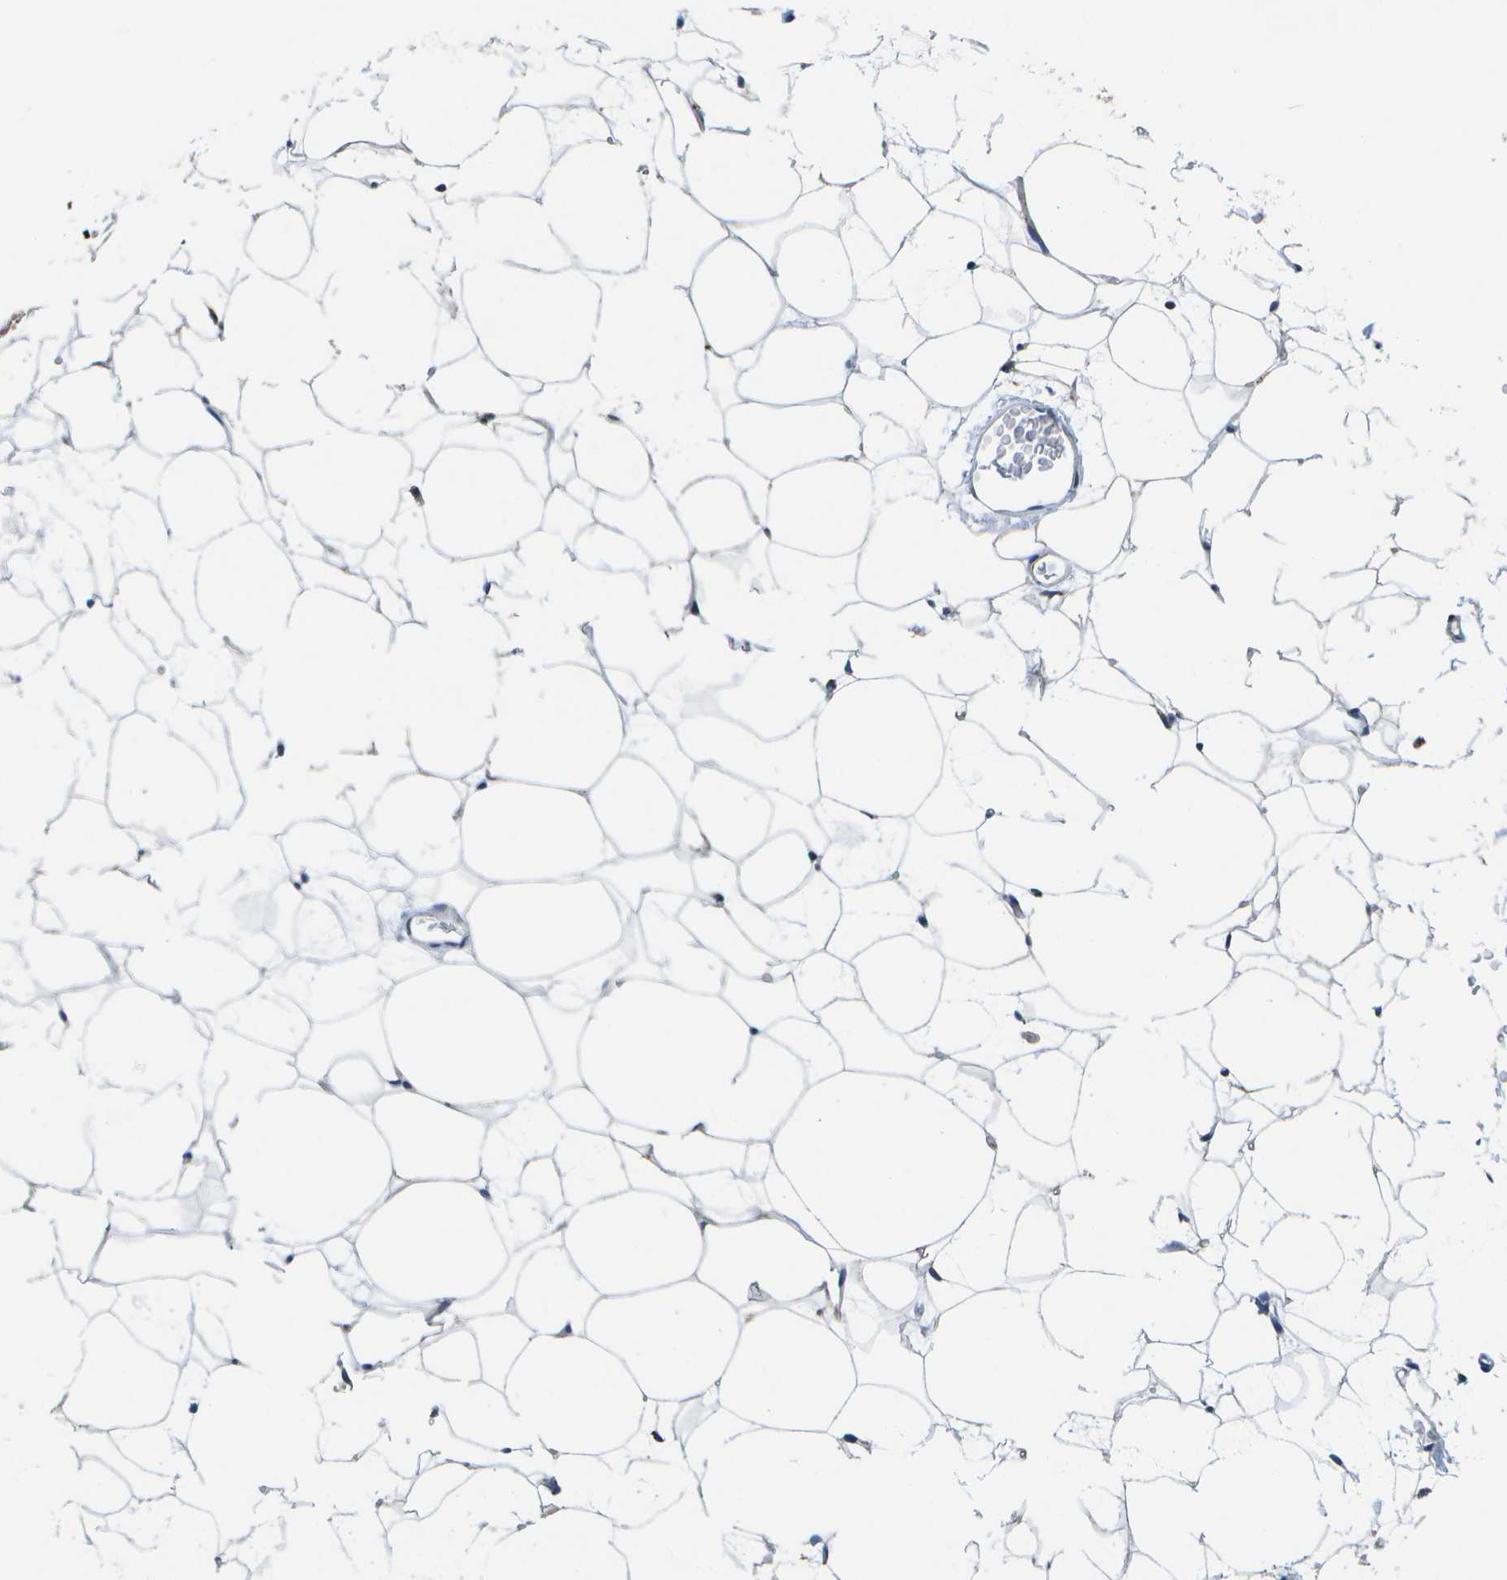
{"staining": {"intensity": "negative", "quantity": "none", "location": "none"}, "tissue": "adipose tissue", "cell_type": "Adipocytes", "image_type": "normal", "snomed": [{"axis": "morphology", "description": "Normal tissue, NOS"}, {"axis": "topography", "description": "Breast"}, {"axis": "topography", "description": "Soft tissue"}], "caption": "Adipose tissue stained for a protein using IHC displays no expression adipocytes.", "gene": "P3H1", "patient": {"sex": "female", "age": 75}}